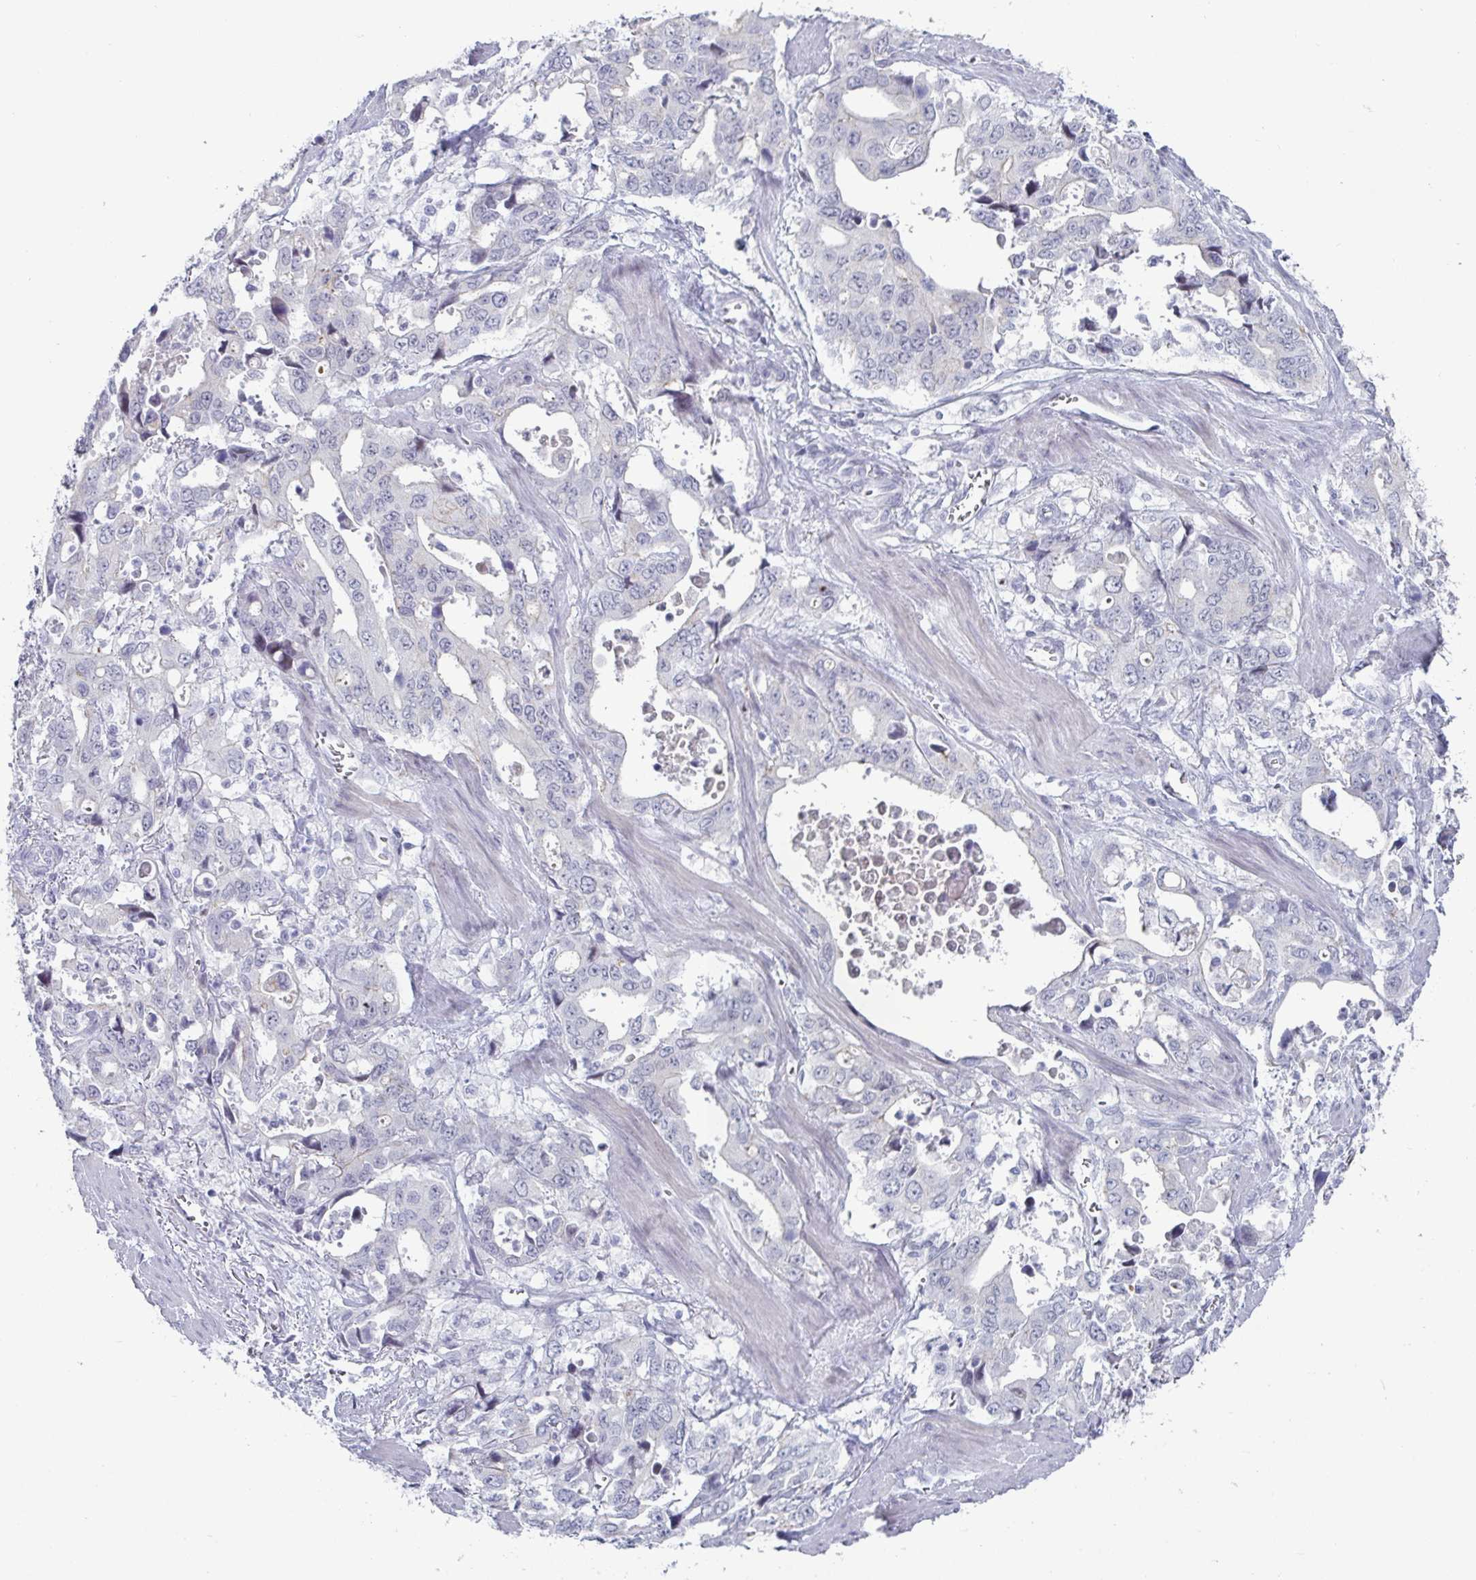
{"staining": {"intensity": "negative", "quantity": "none", "location": "none"}, "tissue": "stomach cancer", "cell_type": "Tumor cells", "image_type": "cancer", "snomed": [{"axis": "morphology", "description": "Adenocarcinoma, NOS"}, {"axis": "topography", "description": "Stomach, upper"}], "caption": "An image of adenocarcinoma (stomach) stained for a protein displays no brown staining in tumor cells. (Stains: DAB (3,3'-diaminobenzidine) immunohistochemistry (IHC) with hematoxylin counter stain, Microscopy: brightfield microscopy at high magnification).", "gene": "VSIG10L", "patient": {"sex": "male", "age": 74}}